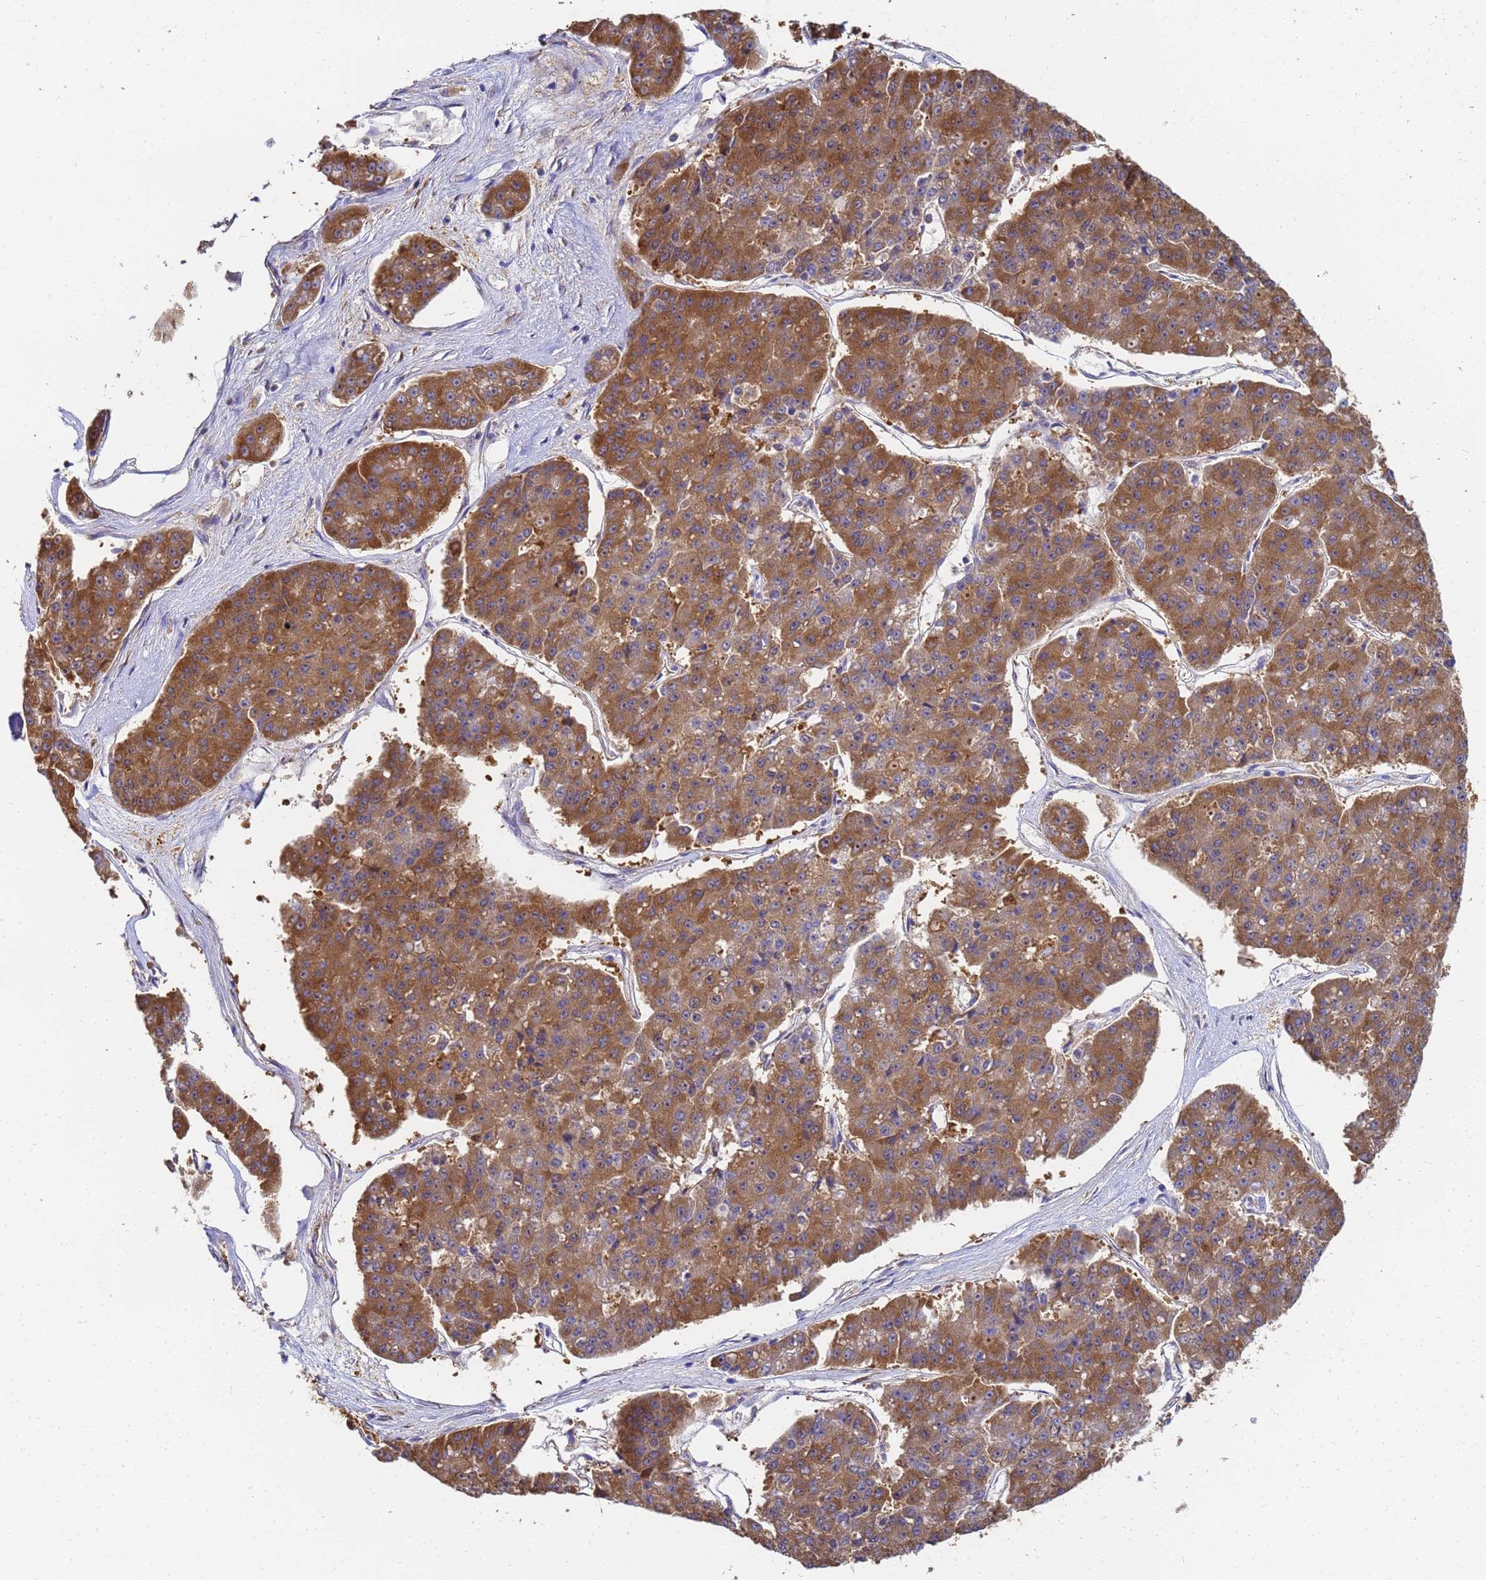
{"staining": {"intensity": "moderate", "quantity": ">75%", "location": "cytoplasmic/membranous"}, "tissue": "pancreatic cancer", "cell_type": "Tumor cells", "image_type": "cancer", "snomed": [{"axis": "morphology", "description": "Adenocarcinoma, NOS"}, {"axis": "topography", "description": "Pancreas"}], "caption": "Immunohistochemistry (IHC) of adenocarcinoma (pancreatic) shows medium levels of moderate cytoplasmic/membranous expression in about >75% of tumor cells. (Stains: DAB (3,3'-diaminobenzidine) in brown, nuclei in blue, Microscopy: brightfield microscopy at high magnification).", "gene": "NME1-NME2", "patient": {"sex": "male", "age": 50}}